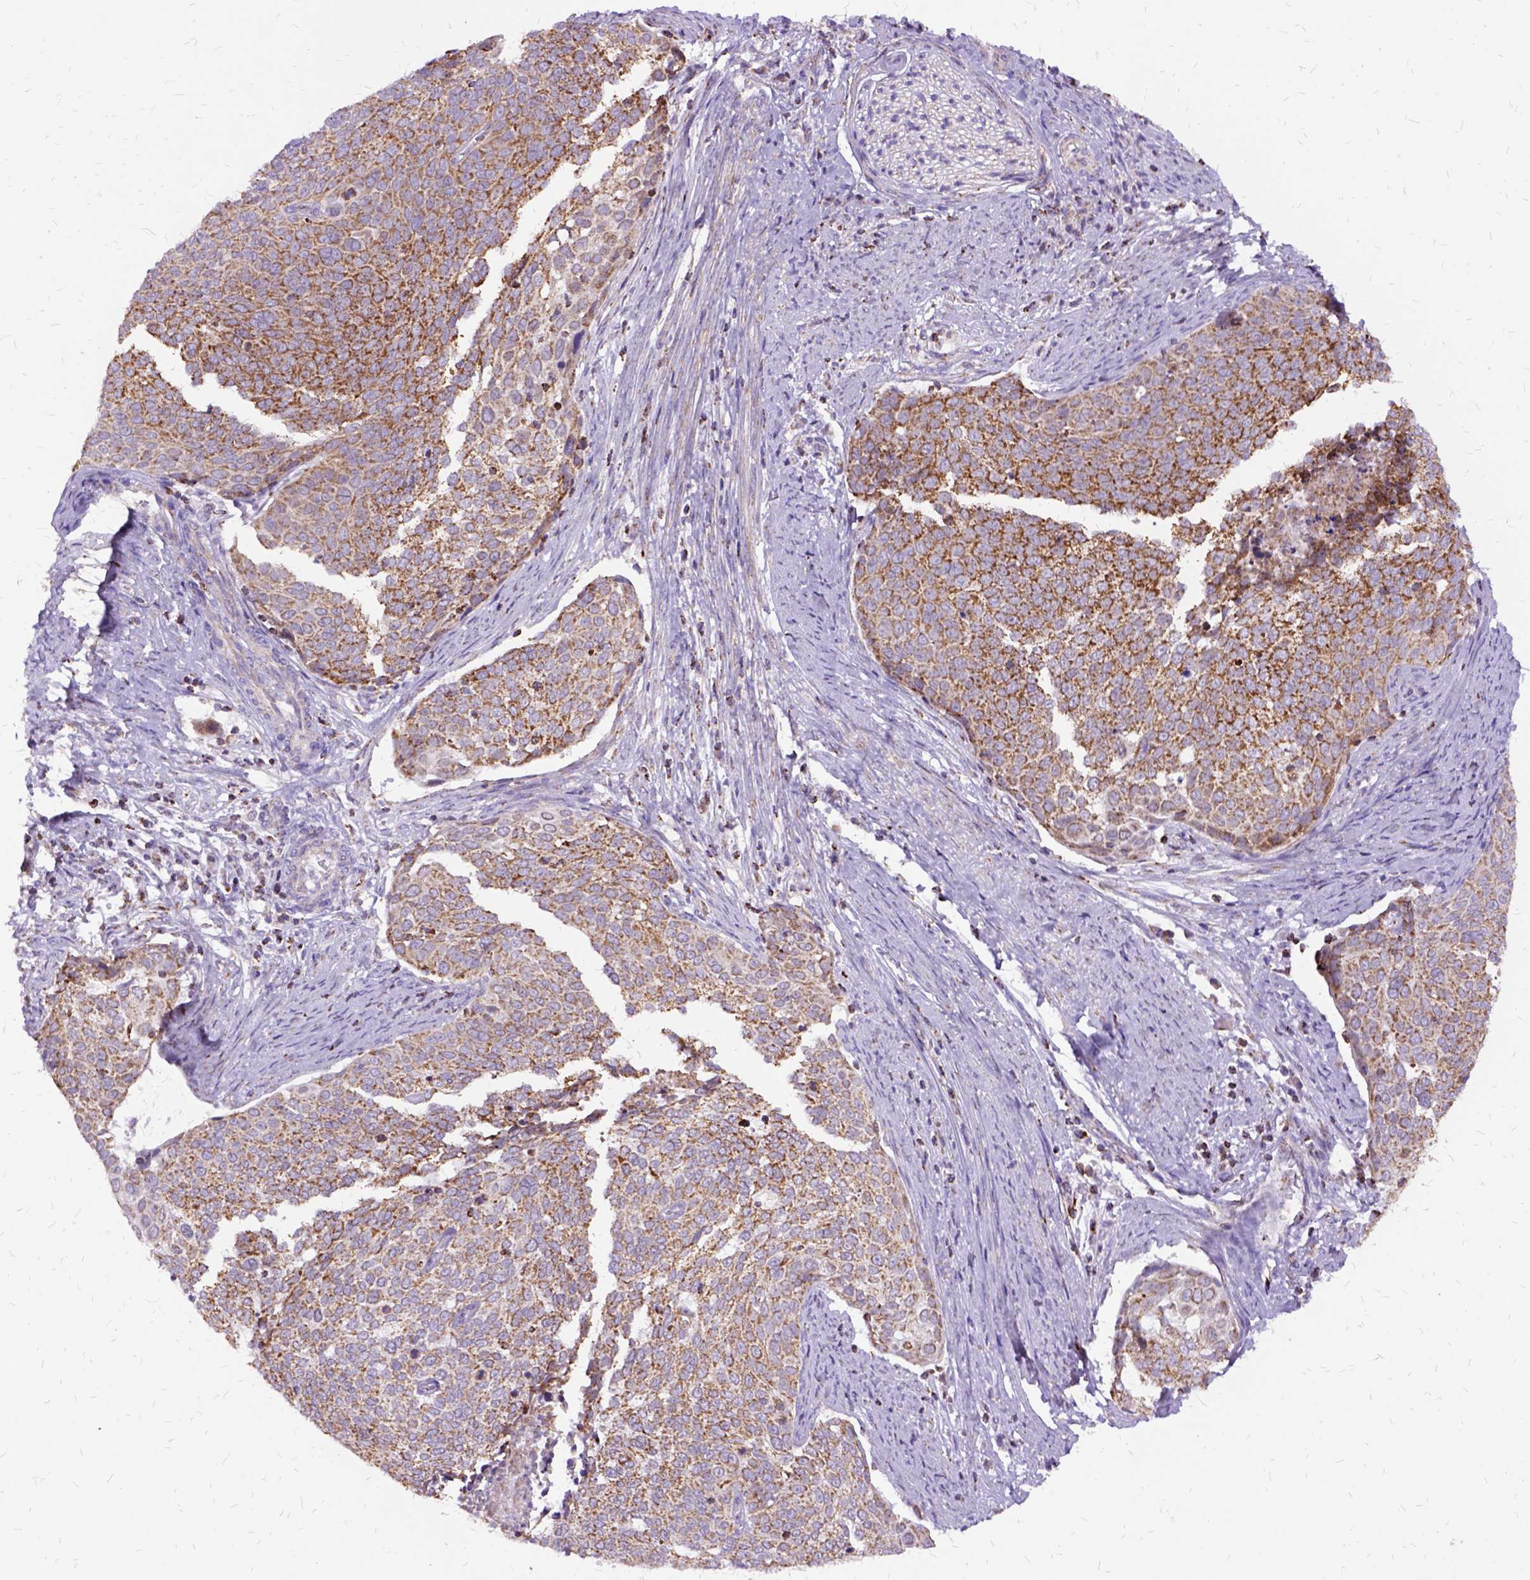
{"staining": {"intensity": "moderate", "quantity": "25%-75%", "location": "cytoplasmic/membranous"}, "tissue": "cervical cancer", "cell_type": "Tumor cells", "image_type": "cancer", "snomed": [{"axis": "morphology", "description": "Squamous cell carcinoma, NOS"}, {"axis": "topography", "description": "Cervix"}], "caption": "Immunohistochemical staining of squamous cell carcinoma (cervical) shows medium levels of moderate cytoplasmic/membranous expression in approximately 25%-75% of tumor cells. Nuclei are stained in blue.", "gene": "OXCT1", "patient": {"sex": "female", "age": 39}}